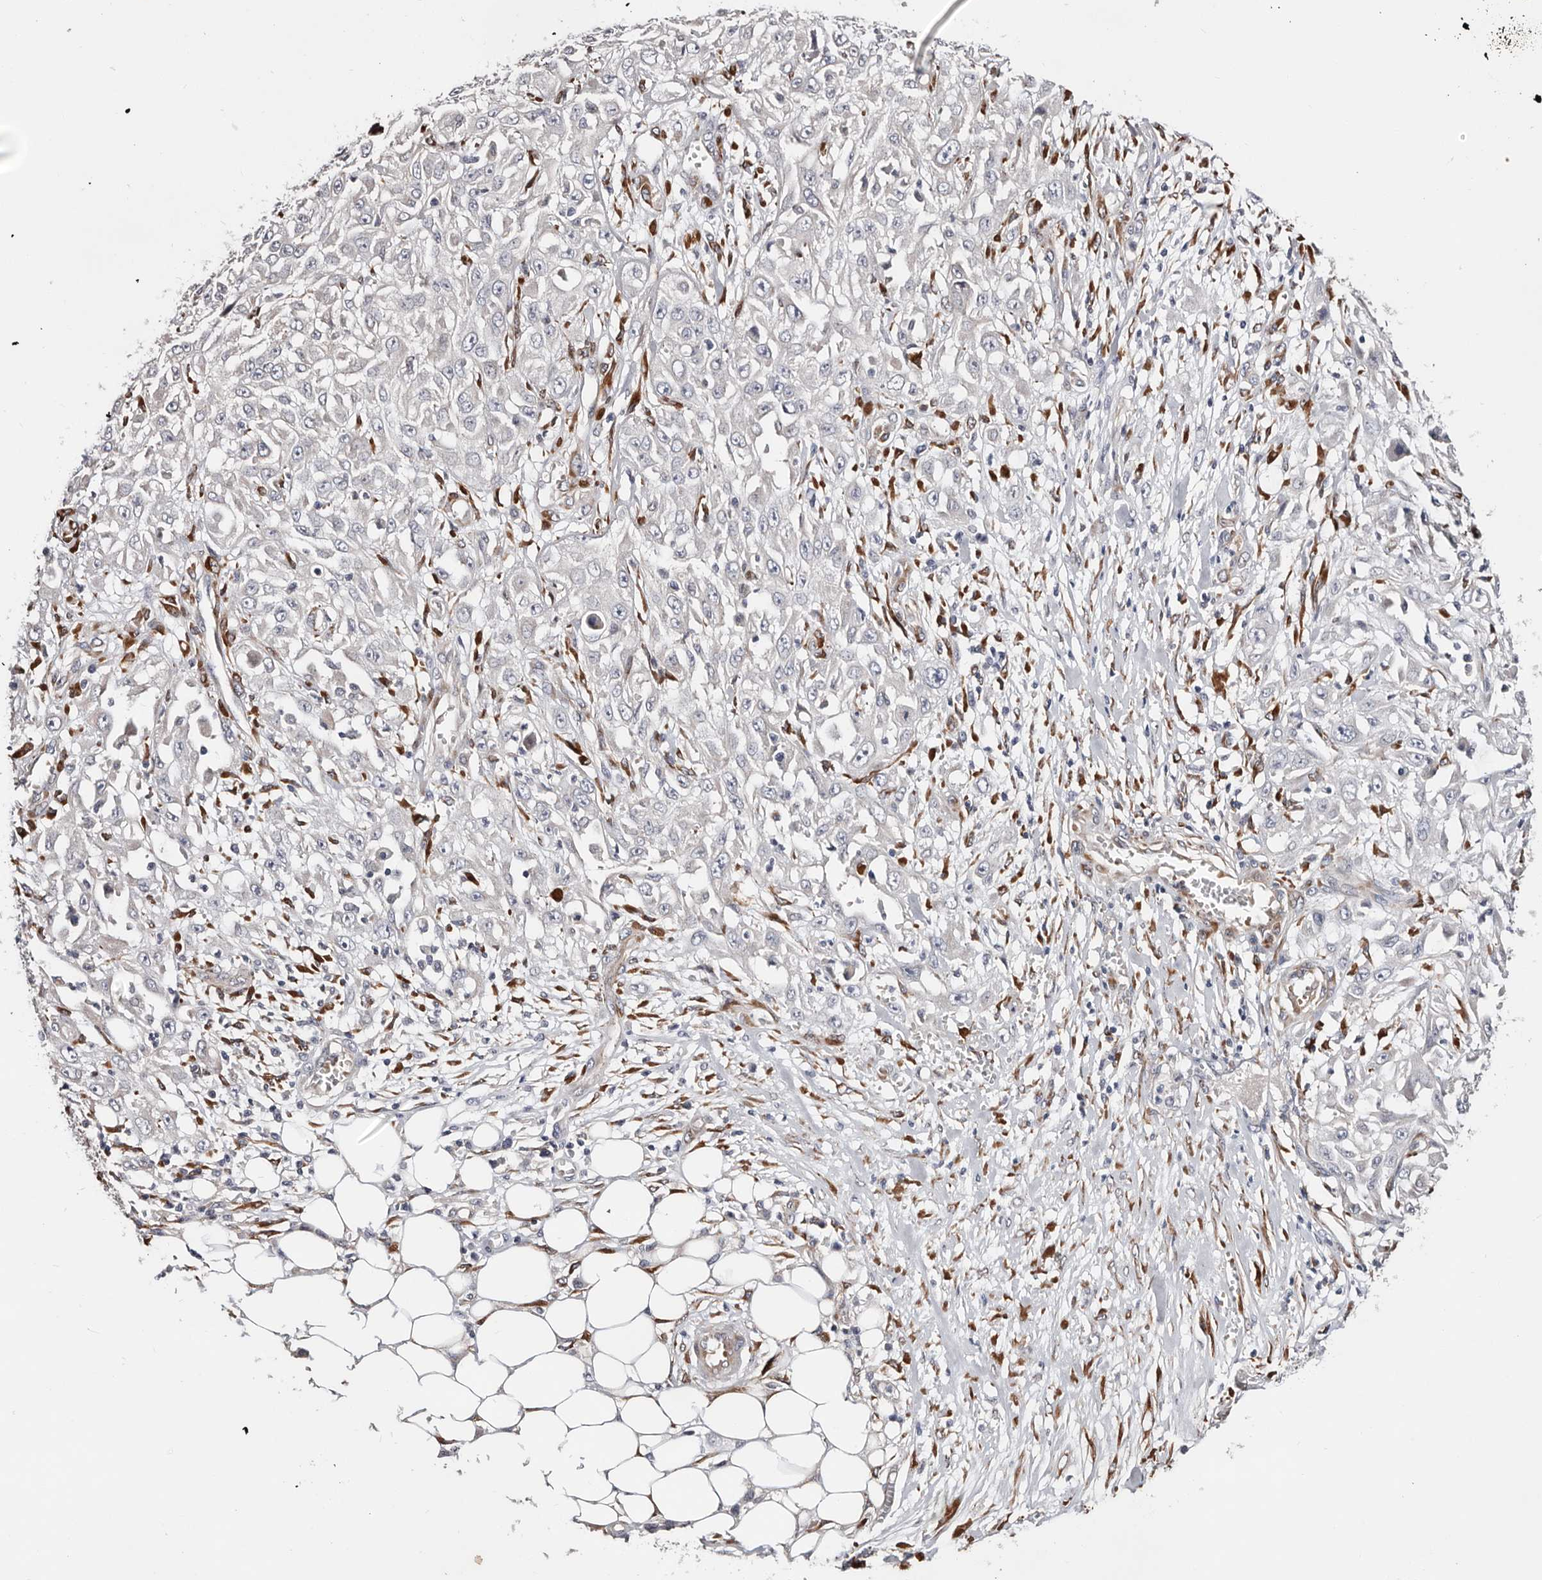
{"staining": {"intensity": "negative", "quantity": "none", "location": "none"}, "tissue": "skin cancer", "cell_type": "Tumor cells", "image_type": "cancer", "snomed": [{"axis": "morphology", "description": "Squamous cell carcinoma, NOS"}, {"axis": "morphology", "description": "Squamous cell carcinoma, metastatic, NOS"}, {"axis": "topography", "description": "Skin"}, {"axis": "topography", "description": "Lymph node"}], "caption": "IHC of metastatic squamous cell carcinoma (skin) exhibits no positivity in tumor cells.", "gene": "USH1C", "patient": {"sex": "male", "age": 75}}